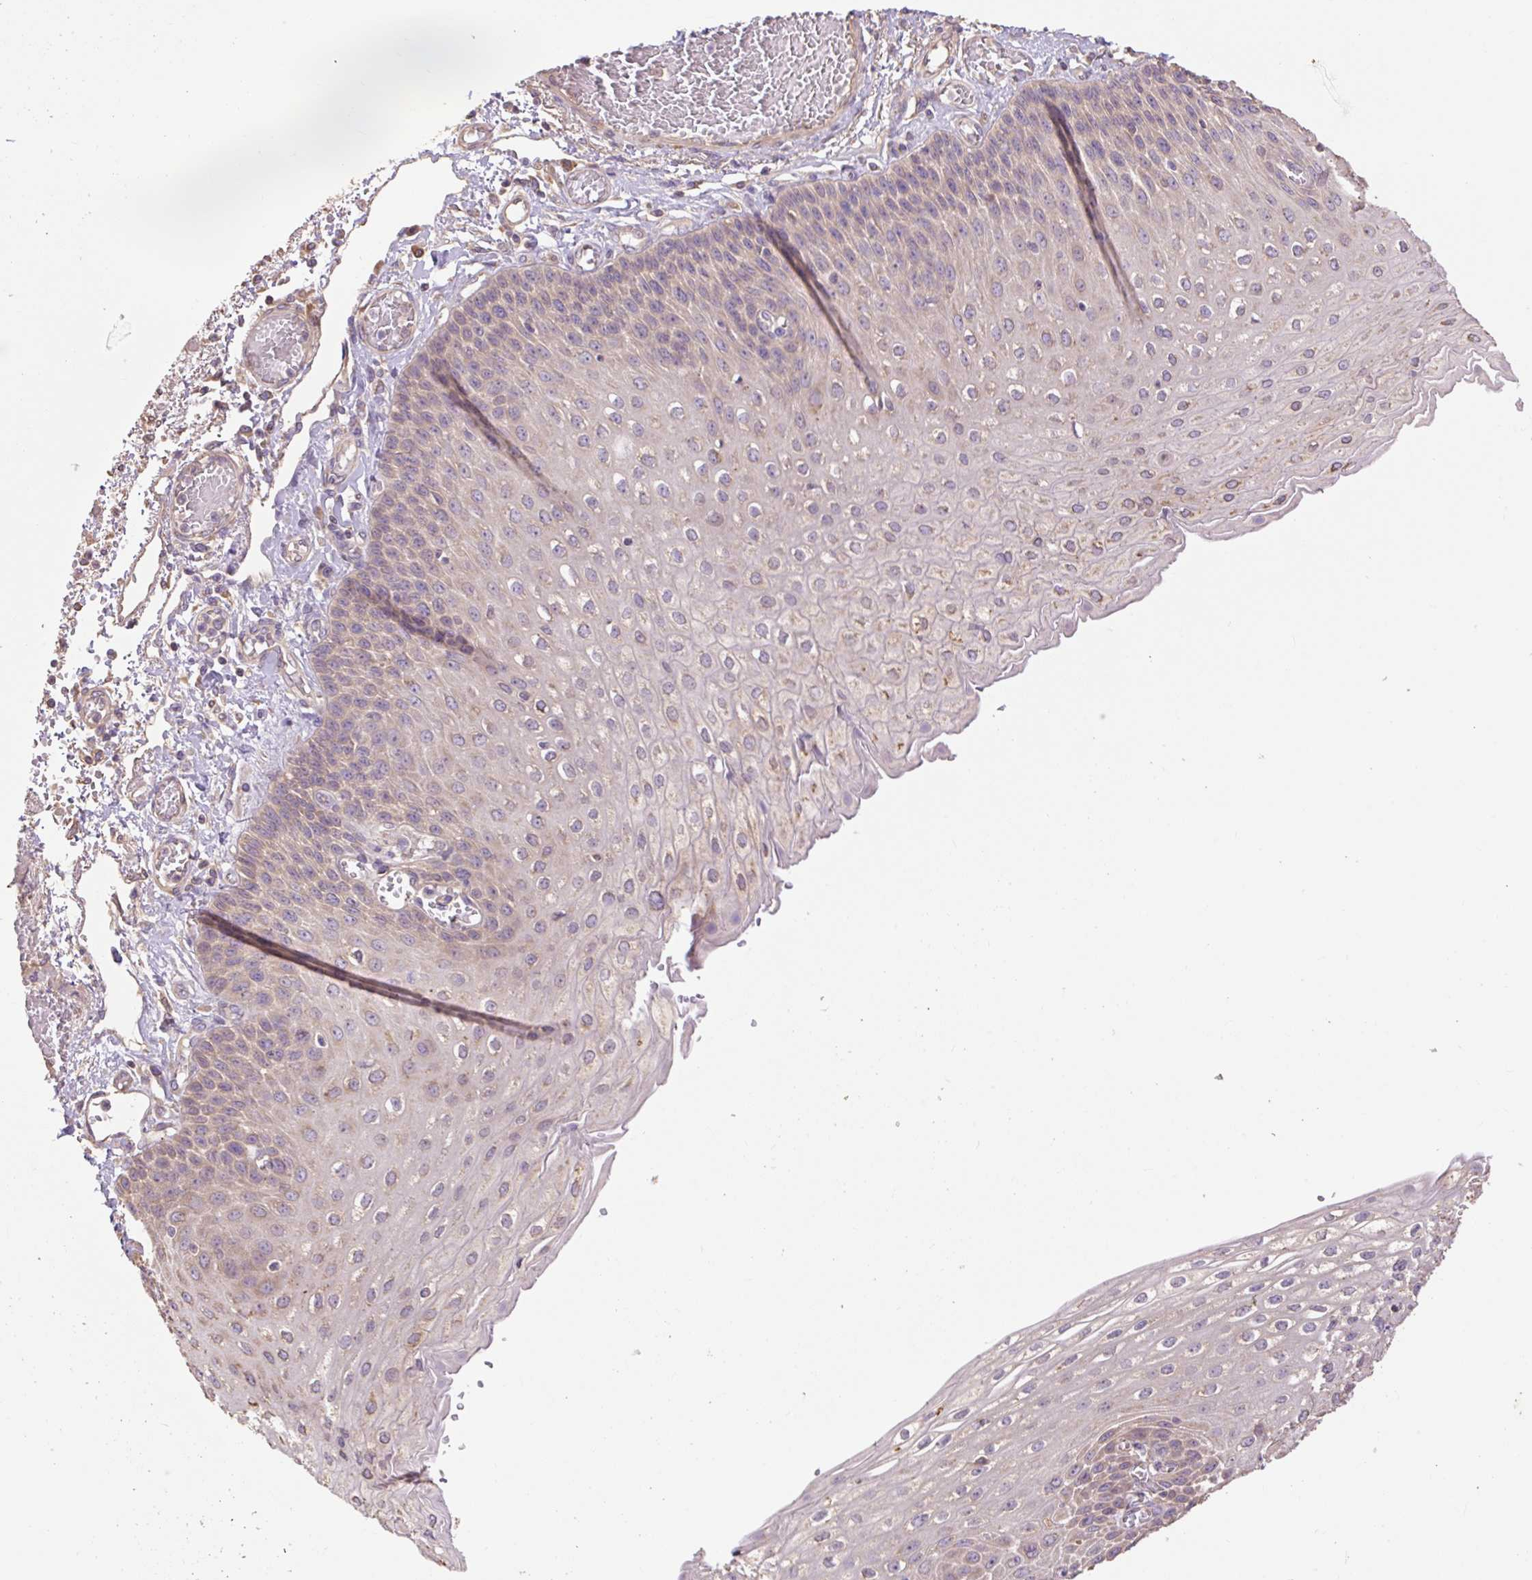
{"staining": {"intensity": "moderate", "quantity": "25%-75%", "location": "cytoplasmic/membranous"}, "tissue": "esophagus", "cell_type": "Squamous epithelial cells", "image_type": "normal", "snomed": [{"axis": "morphology", "description": "Normal tissue, NOS"}, {"axis": "morphology", "description": "Adenocarcinoma, NOS"}, {"axis": "topography", "description": "Esophagus"}], "caption": "About 25%-75% of squamous epithelial cells in normal human esophagus demonstrate moderate cytoplasmic/membranous protein expression as visualized by brown immunohistochemical staining.", "gene": "DESI1", "patient": {"sex": "male", "age": 81}}